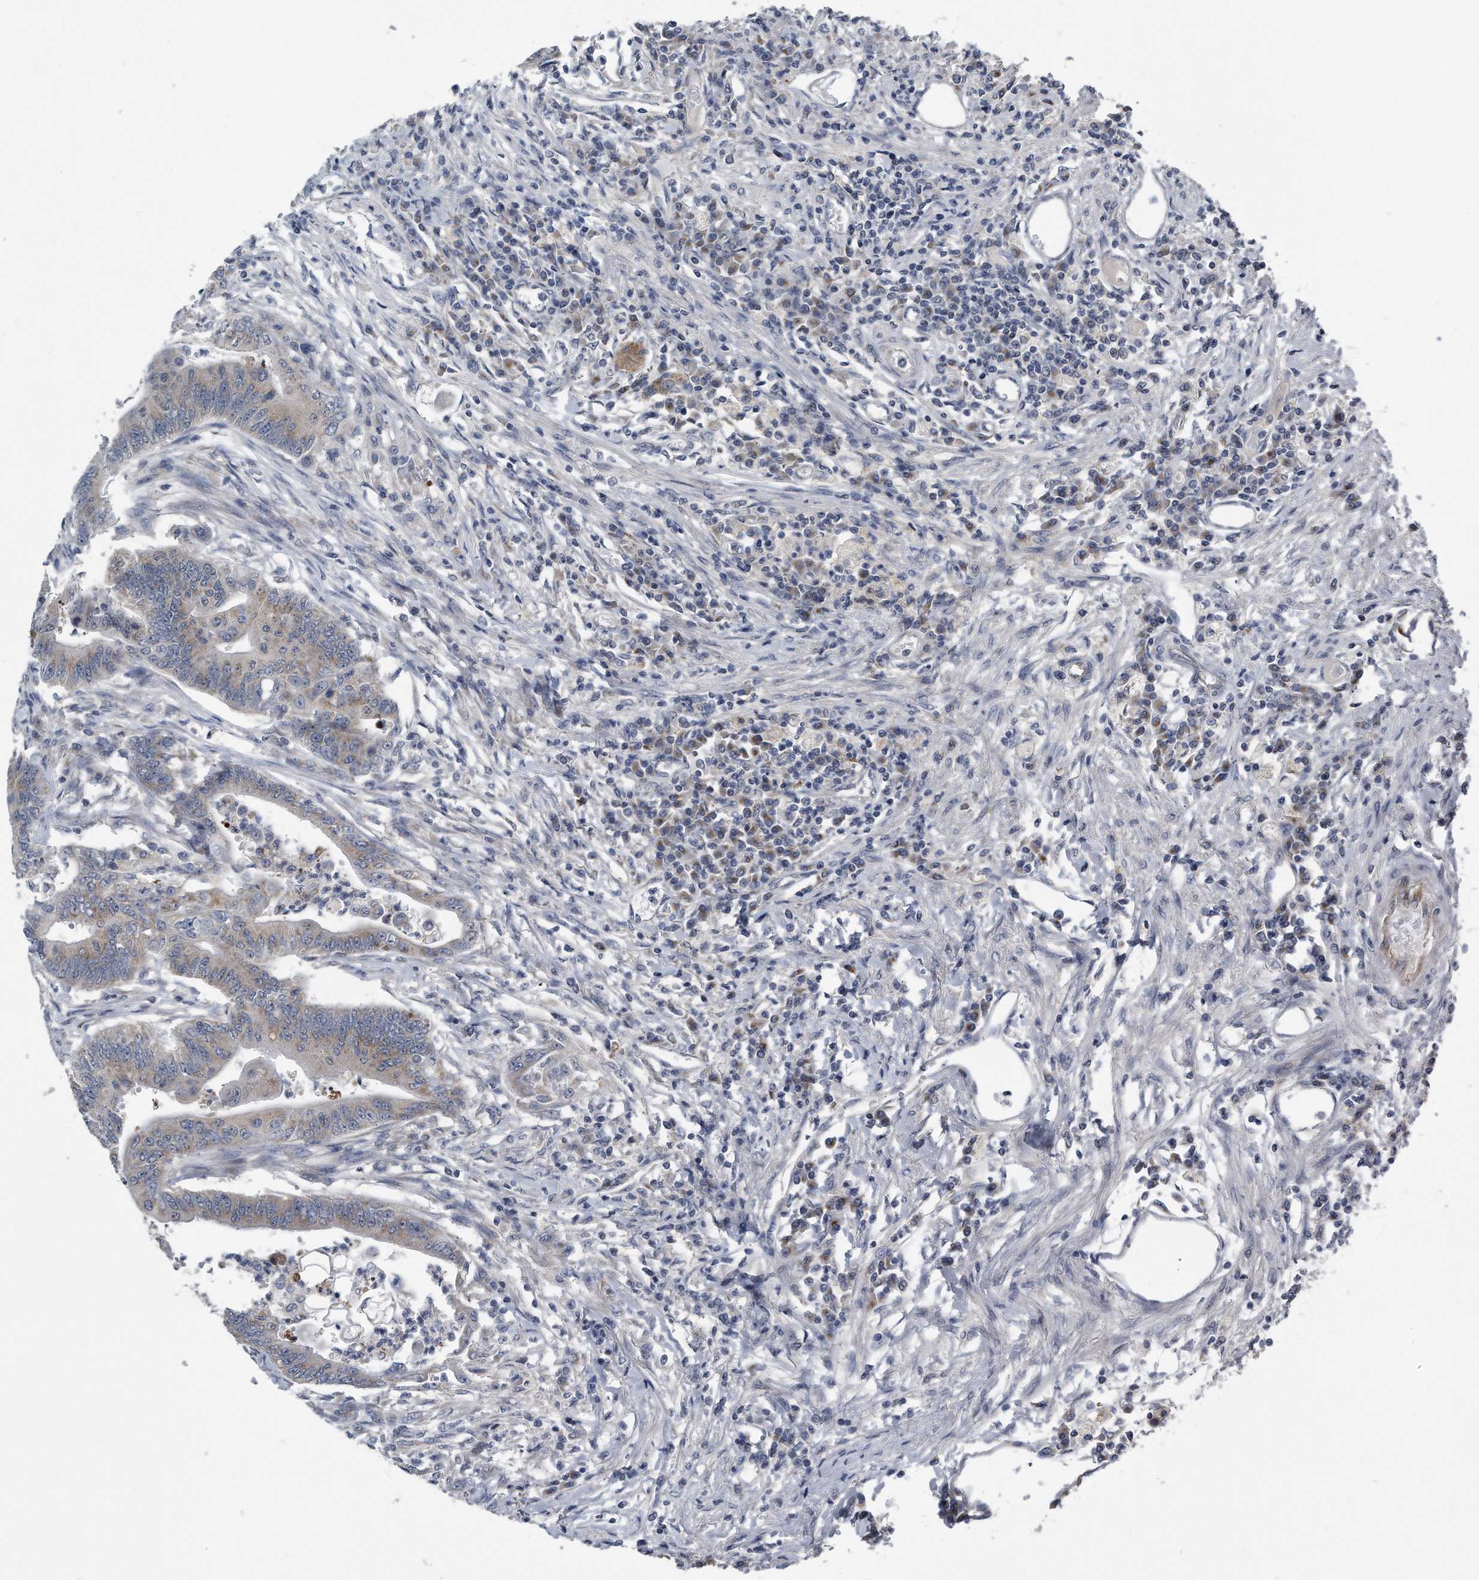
{"staining": {"intensity": "moderate", "quantity": "25%-75%", "location": "cytoplasmic/membranous"}, "tissue": "colorectal cancer", "cell_type": "Tumor cells", "image_type": "cancer", "snomed": [{"axis": "morphology", "description": "Adenoma, NOS"}, {"axis": "morphology", "description": "Adenocarcinoma, NOS"}, {"axis": "topography", "description": "Colon"}], "caption": "A high-resolution histopathology image shows immunohistochemistry staining of colorectal cancer, which reveals moderate cytoplasmic/membranous staining in about 25%-75% of tumor cells. The staining is performed using DAB (3,3'-diaminobenzidine) brown chromogen to label protein expression. The nuclei are counter-stained blue using hematoxylin.", "gene": "LYRM4", "patient": {"sex": "male", "age": 79}}